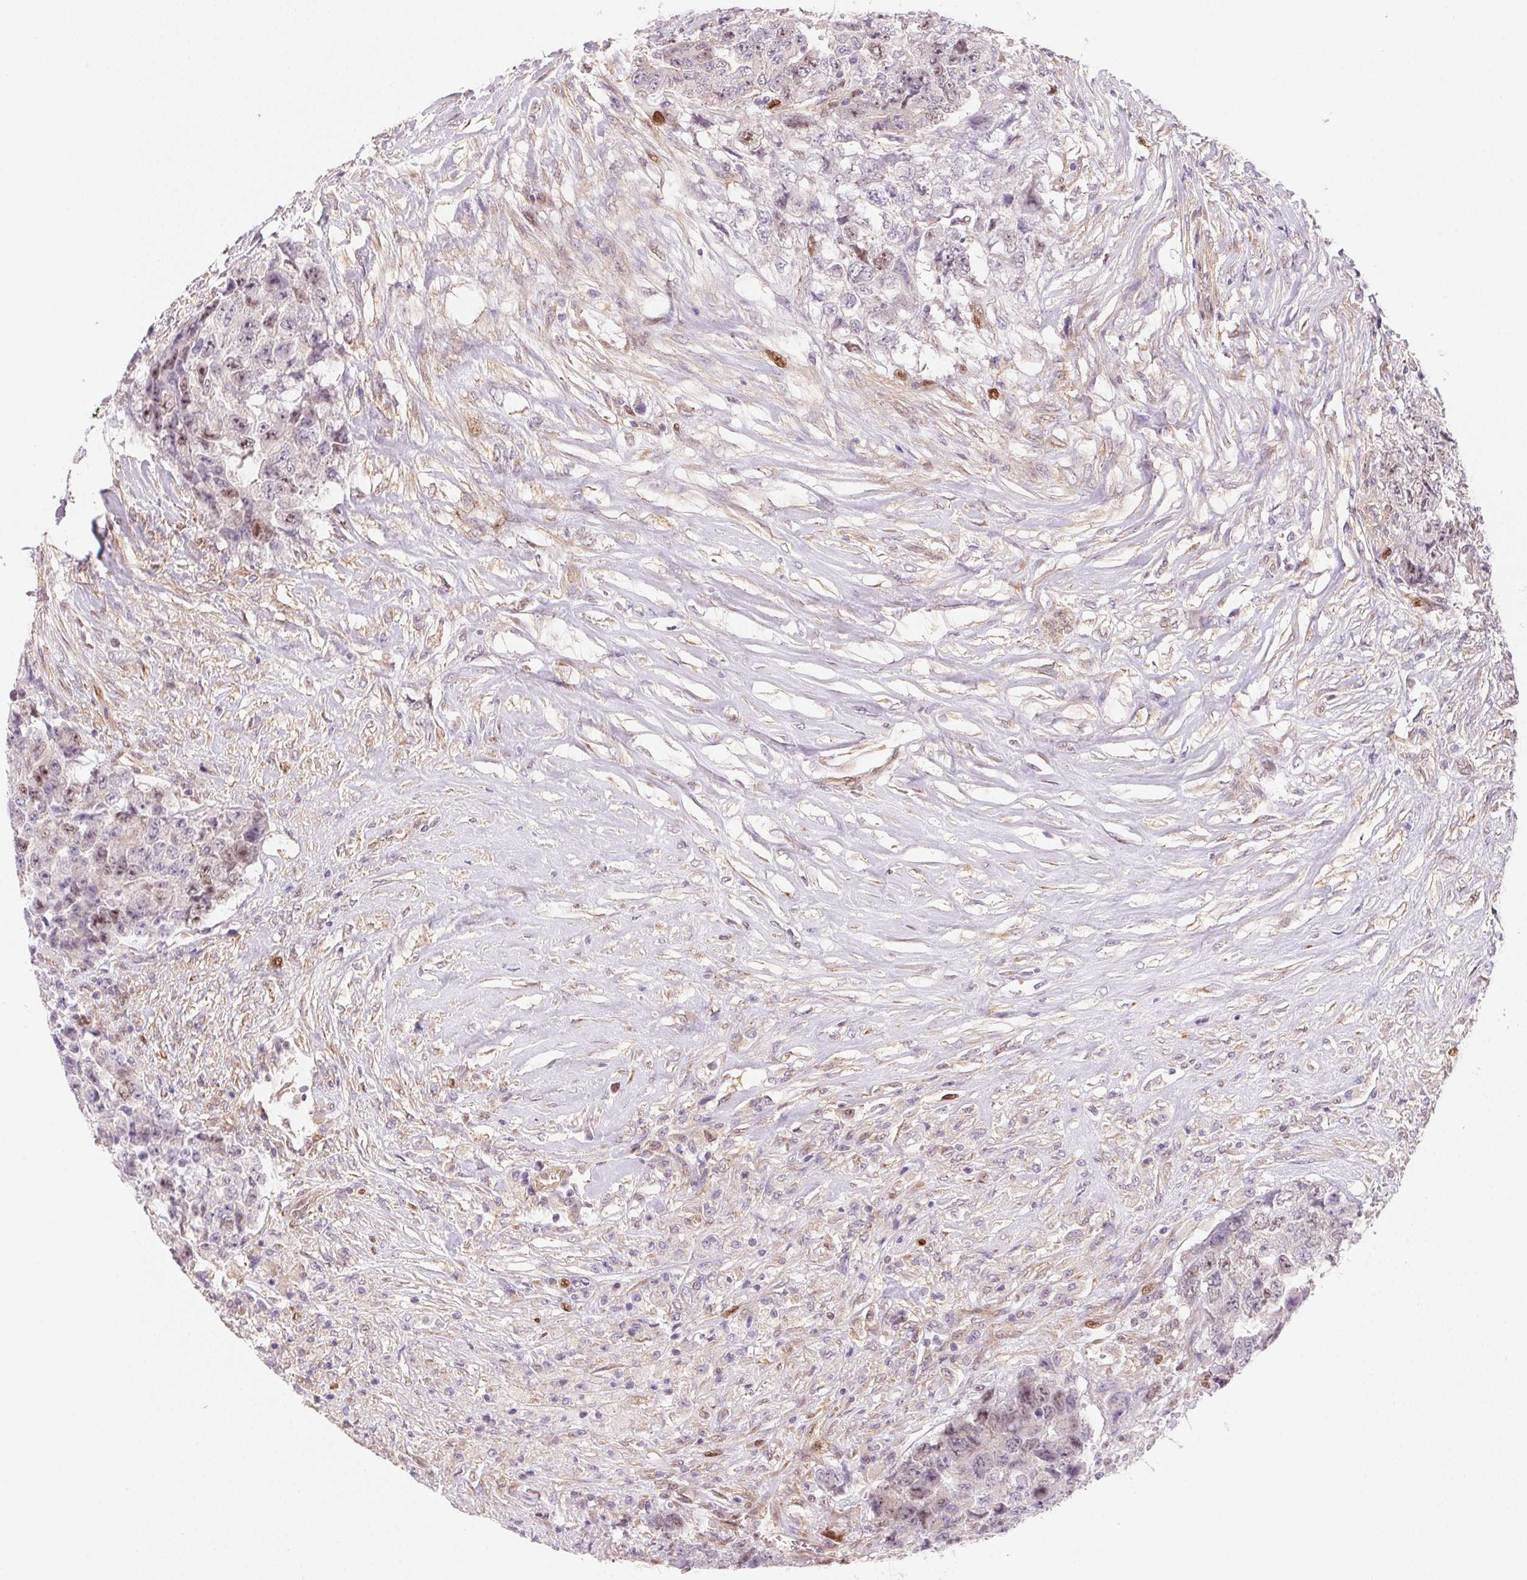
{"staining": {"intensity": "negative", "quantity": "none", "location": "none"}, "tissue": "testis cancer", "cell_type": "Tumor cells", "image_type": "cancer", "snomed": [{"axis": "morphology", "description": "Carcinoma, Embryonal, NOS"}, {"axis": "topography", "description": "Testis"}], "caption": "Immunohistochemistry micrograph of testis cancer stained for a protein (brown), which reveals no expression in tumor cells.", "gene": "SMTN", "patient": {"sex": "male", "age": 24}}